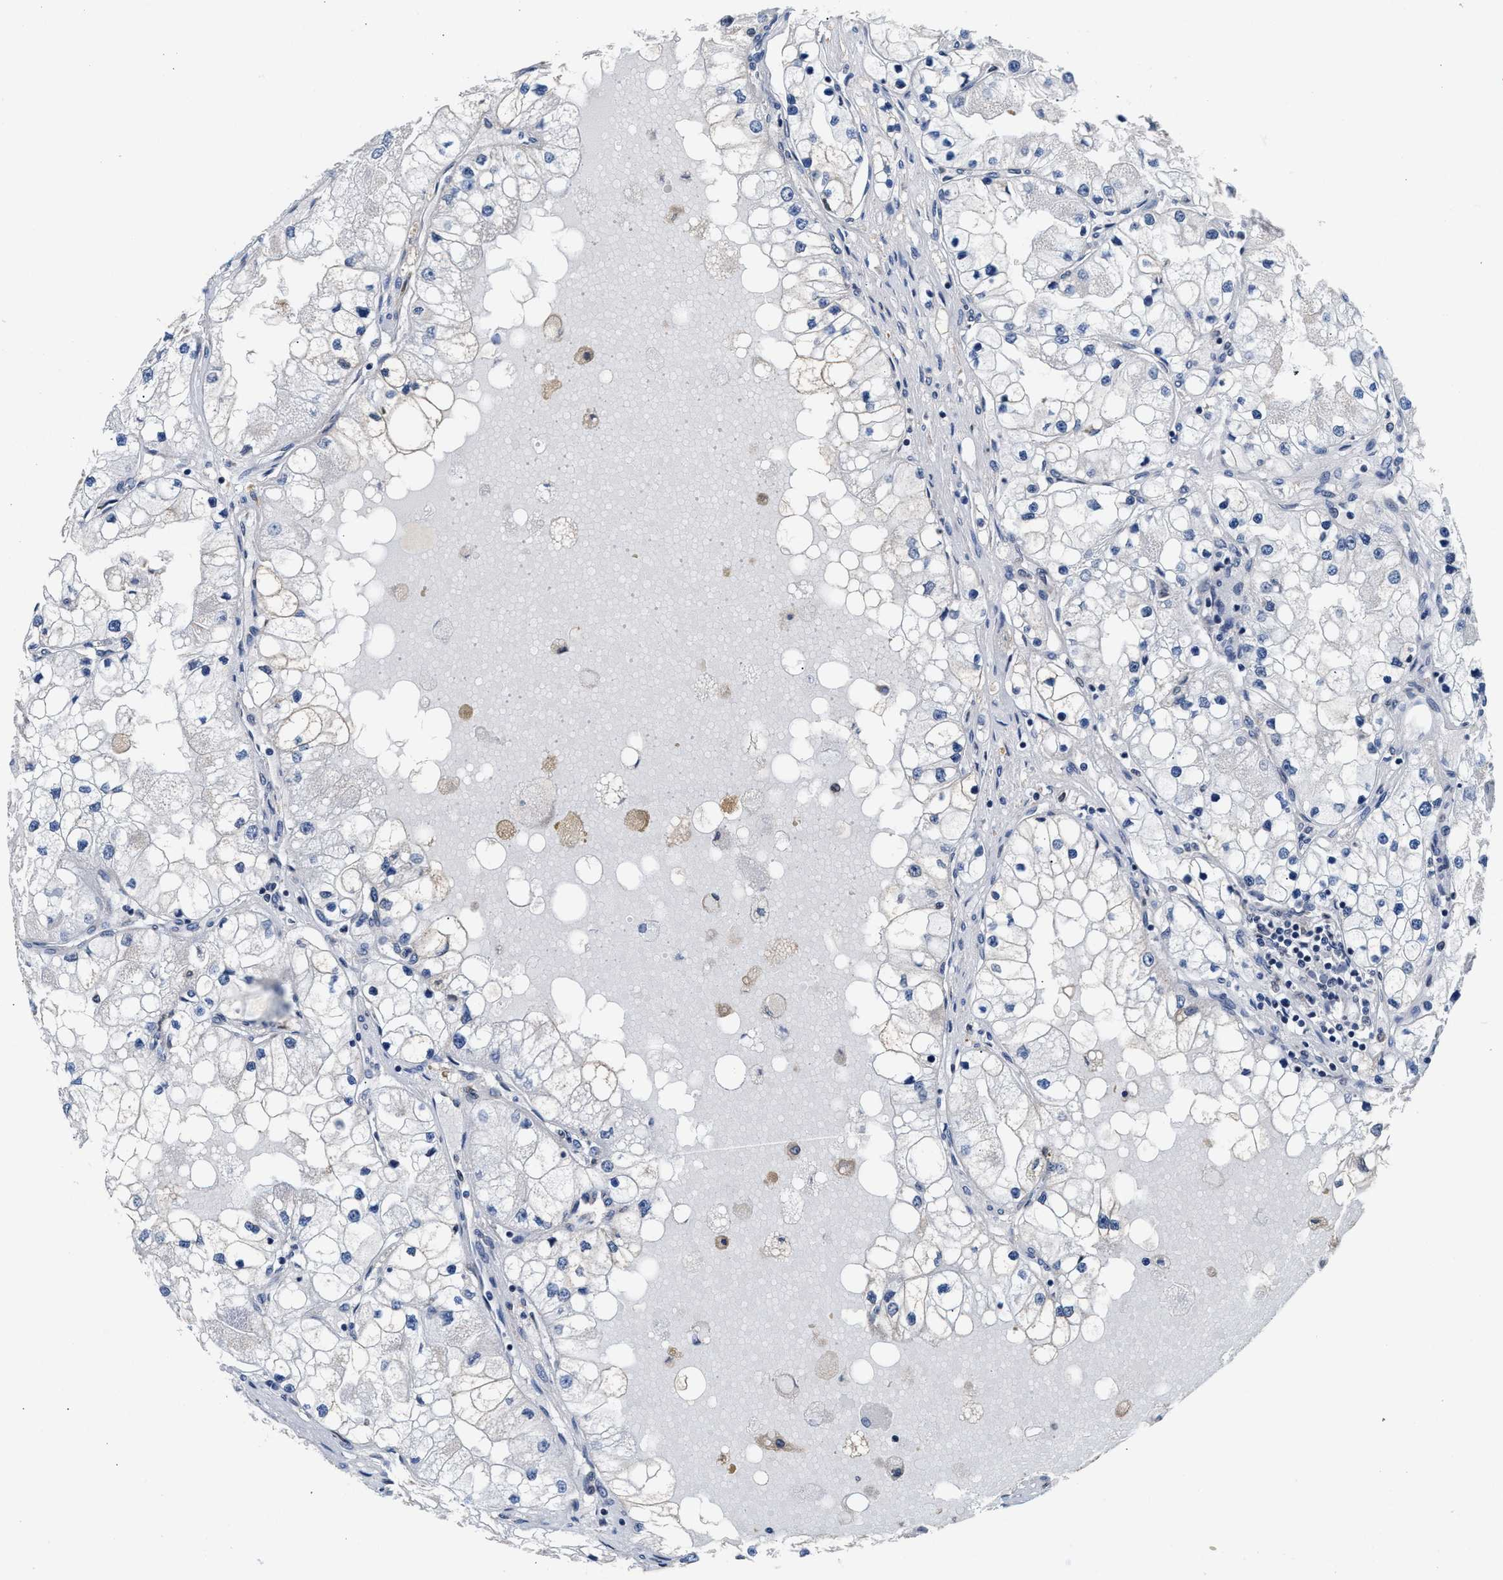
{"staining": {"intensity": "negative", "quantity": "none", "location": "none"}, "tissue": "renal cancer", "cell_type": "Tumor cells", "image_type": "cancer", "snomed": [{"axis": "morphology", "description": "Adenocarcinoma, NOS"}, {"axis": "topography", "description": "Kidney"}], "caption": "A micrograph of renal cancer stained for a protein shows no brown staining in tumor cells.", "gene": "MYH3", "patient": {"sex": "male", "age": 68}}